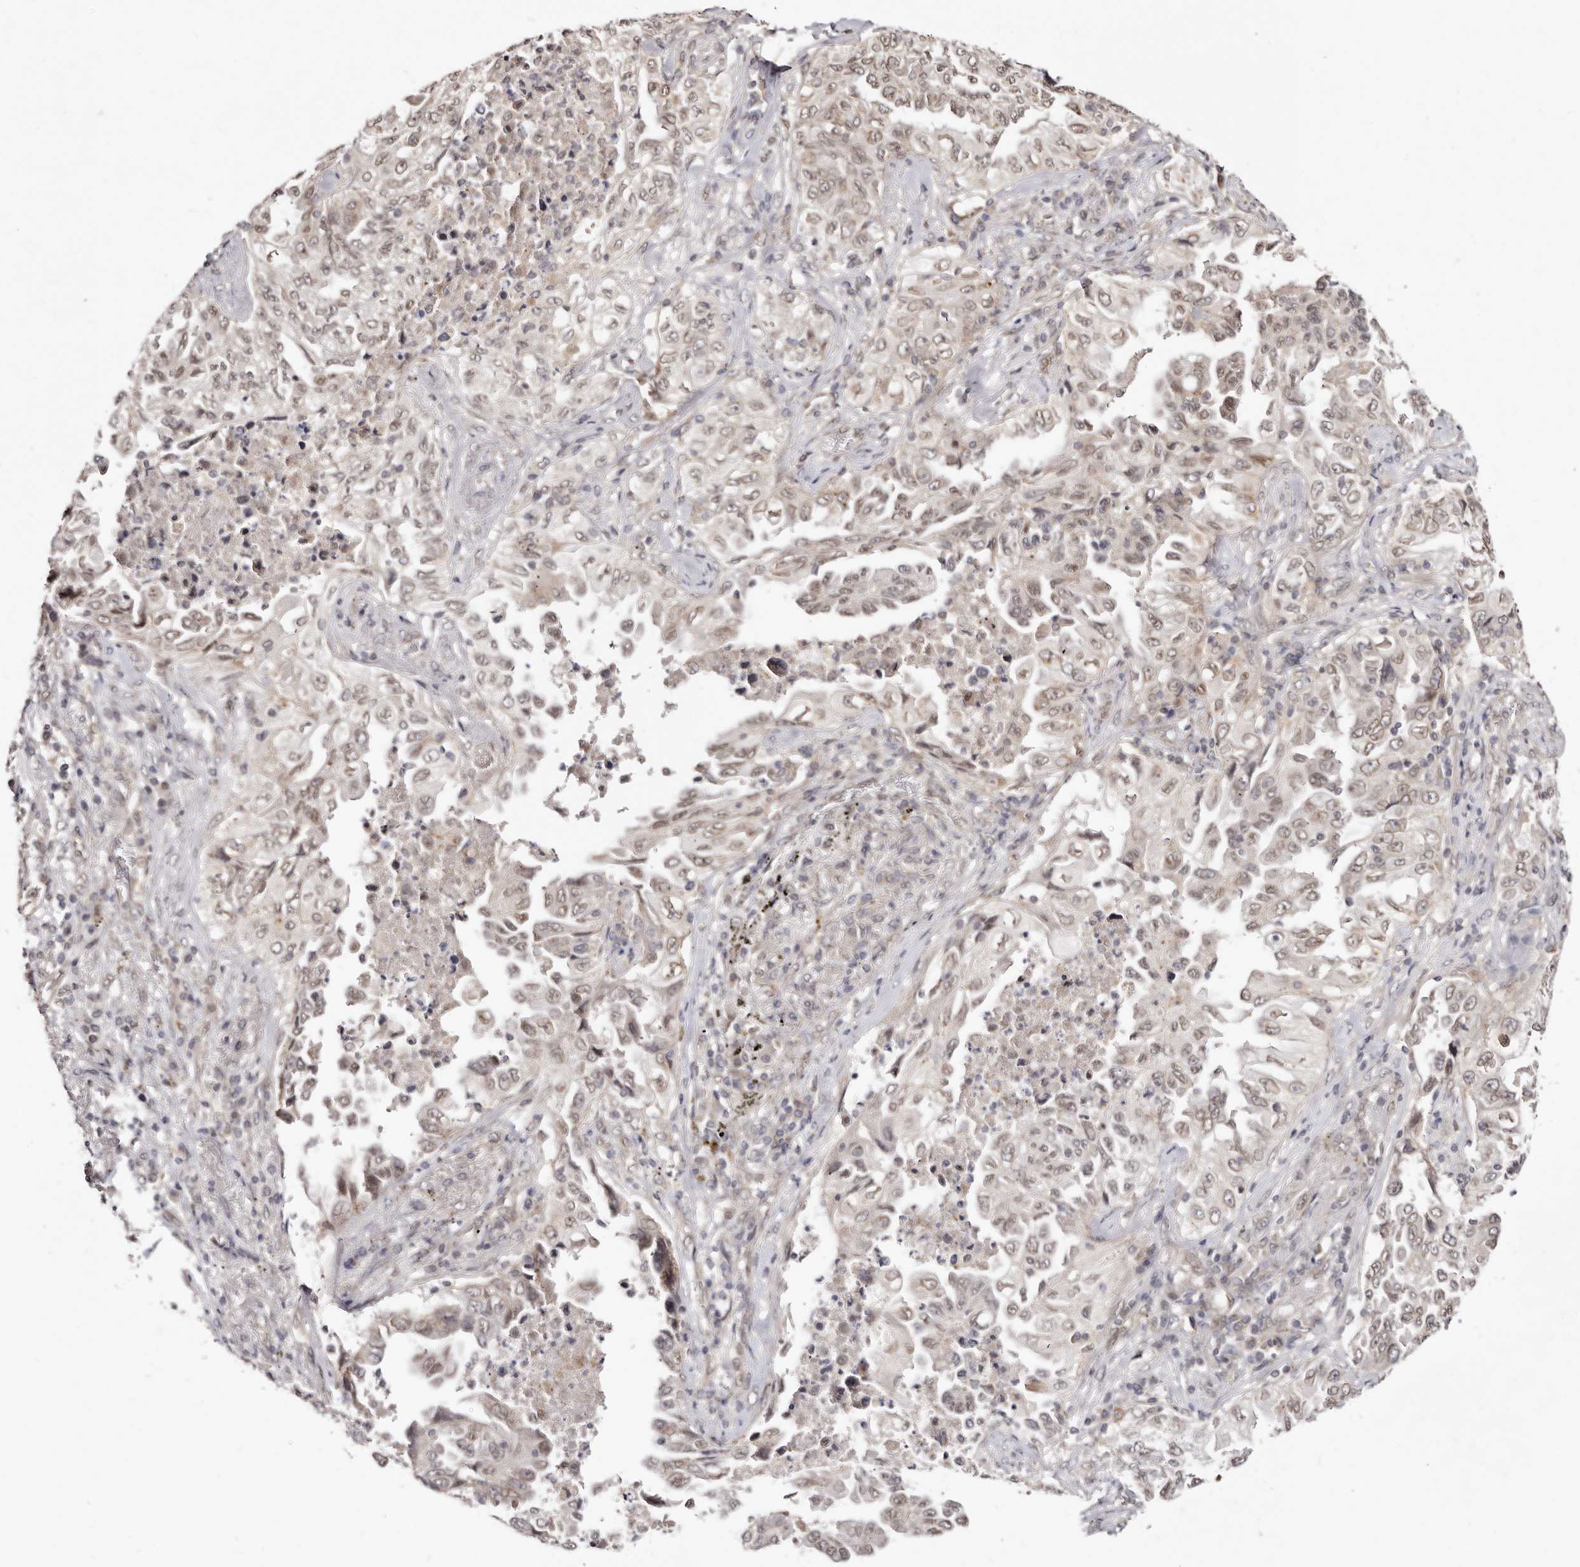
{"staining": {"intensity": "moderate", "quantity": ">75%", "location": "cytoplasmic/membranous,nuclear"}, "tissue": "lung cancer", "cell_type": "Tumor cells", "image_type": "cancer", "snomed": [{"axis": "morphology", "description": "Adenocarcinoma, NOS"}, {"axis": "topography", "description": "Lung"}], "caption": "Protein analysis of lung adenocarcinoma tissue exhibits moderate cytoplasmic/membranous and nuclear staining in approximately >75% of tumor cells.", "gene": "LCORL", "patient": {"sex": "female", "age": 51}}